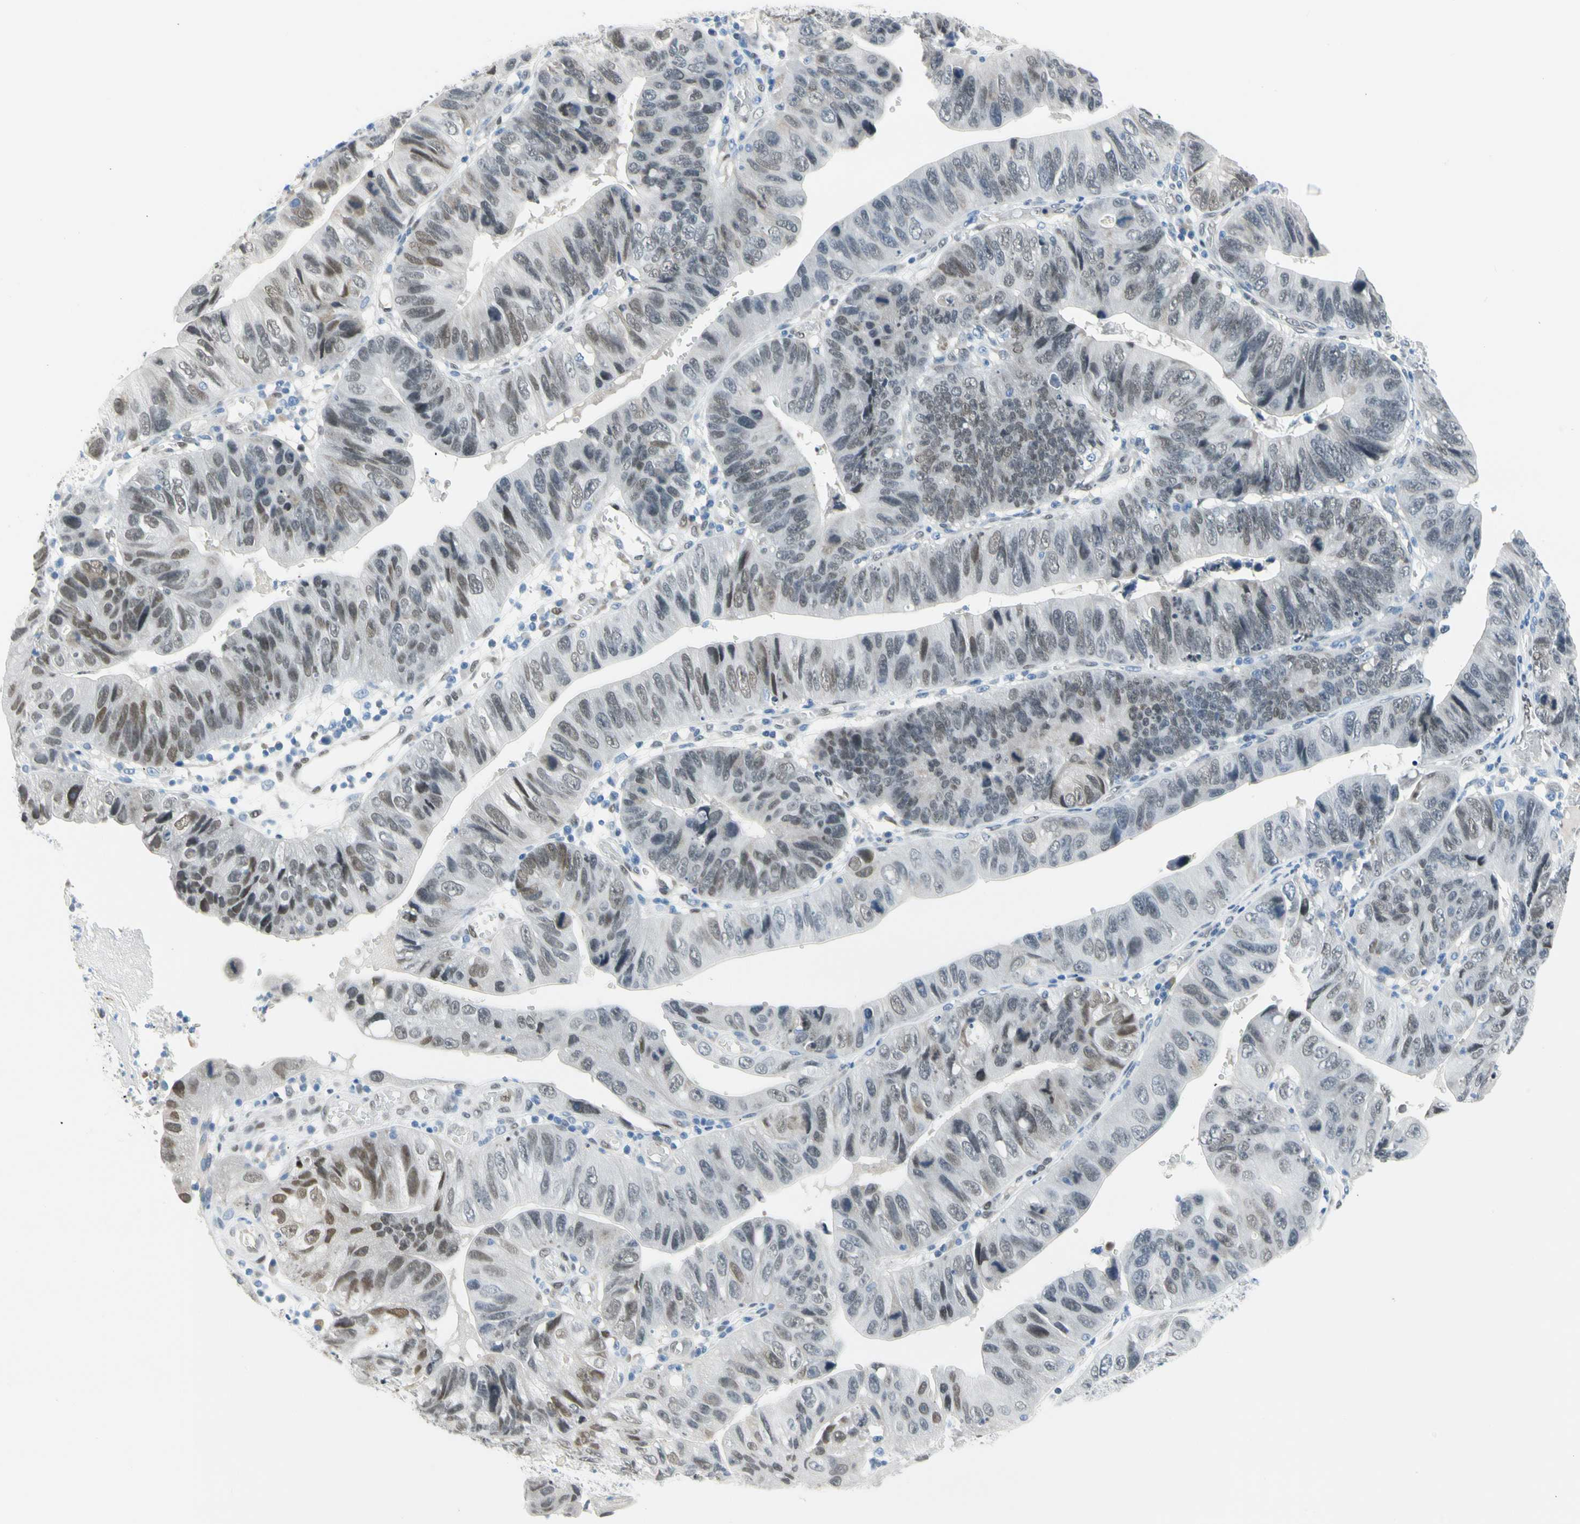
{"staining": {"intensity": "weak", "quantity": "<25%", "location": "nuclear"}, "tissue": "stomach cancer", "cell_type": "Tumor cells", "image_type": "cancer", "snomed": [{"axis": "morphology", "description": "Adenocarcinoma, NOS"}, {"axis": "topography", "description": "Stomach"}], "caption": "Image shows no protein expression in tumor cells of adenocarcinoma (stomach) tissue.", "gene": "NFIA", "patient": {"sex": "male", "age": 59}}